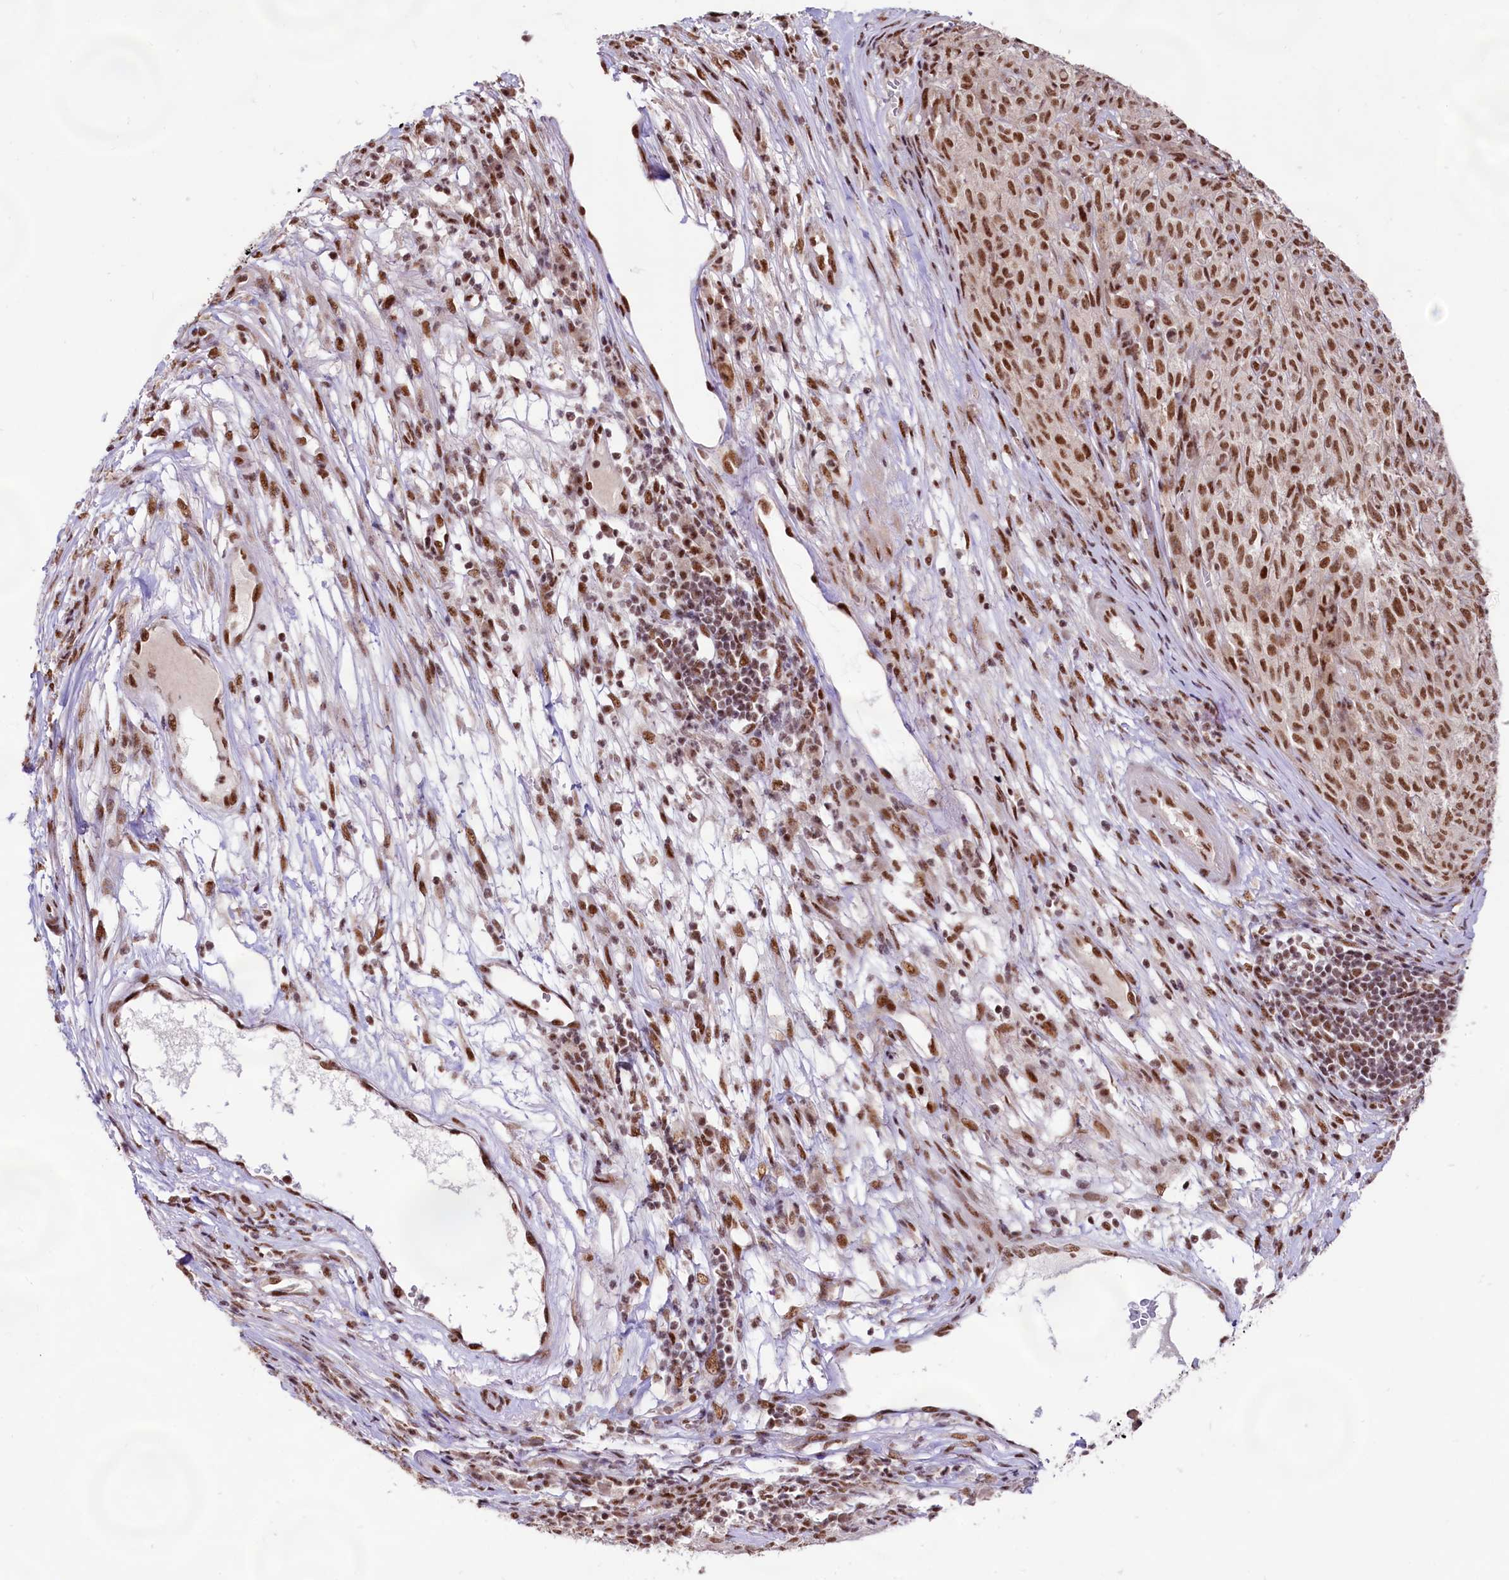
{"staining": {"intensity": "strong", "quantity": ">75%", "location": "nuclear"}, "tissue": "melanoma", "cell_type": "Tumor cells", "image_type": "cancer", "snomed": [{"axis": "morphology", "description": "Malignant melanoma, NOS"}, {"axis": "topography", "description": "Skin"}], "caption": "Immunohistochemistry (DAB) staining of malignant melanoma demonstrates strong nuclear protein positivity in approximately >75% of tumor cells.", "gene": "HIRA", "patient": {"sex": "female", "age": 82}}